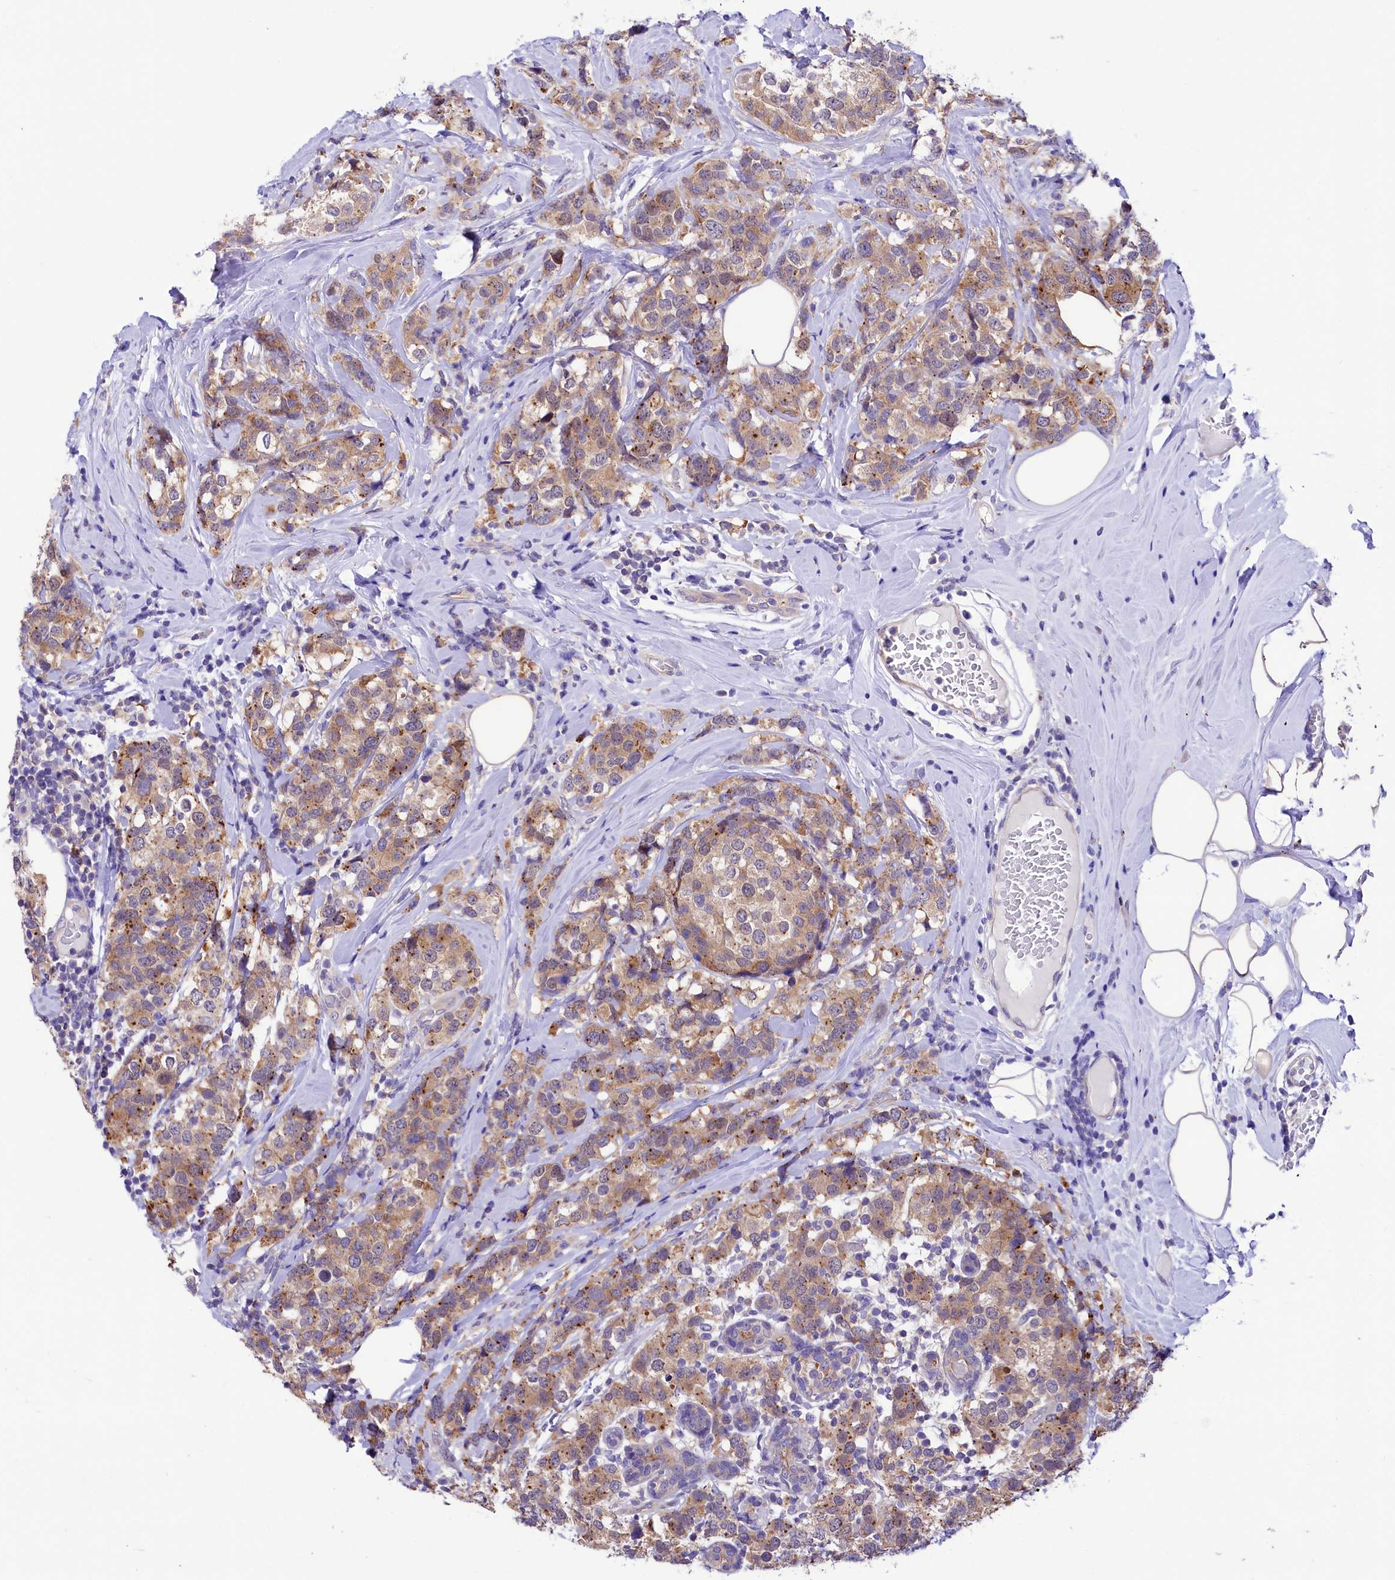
{"staining": {"intensity": "moderate", "quantity": ">75%", "location": "cytoplasmic/membranous"}, "tissue": "breast cancer", "cell_type": "Tumor cells", "image_type": "cancer", "snomed": [{"axis": "morphology", "description": "Lobular carcinoma"}, {"axis": "topography", "description": "Breast"}], "caption": "An immunohistochemistry image of tumor tissue is shown. Protein staining in brown highlights moderate cytoplasmic/membranous positivity in breast cancer within tumor cells.", "gene": "ABHD5", "patient": {"sex": "female", "age": 59}}